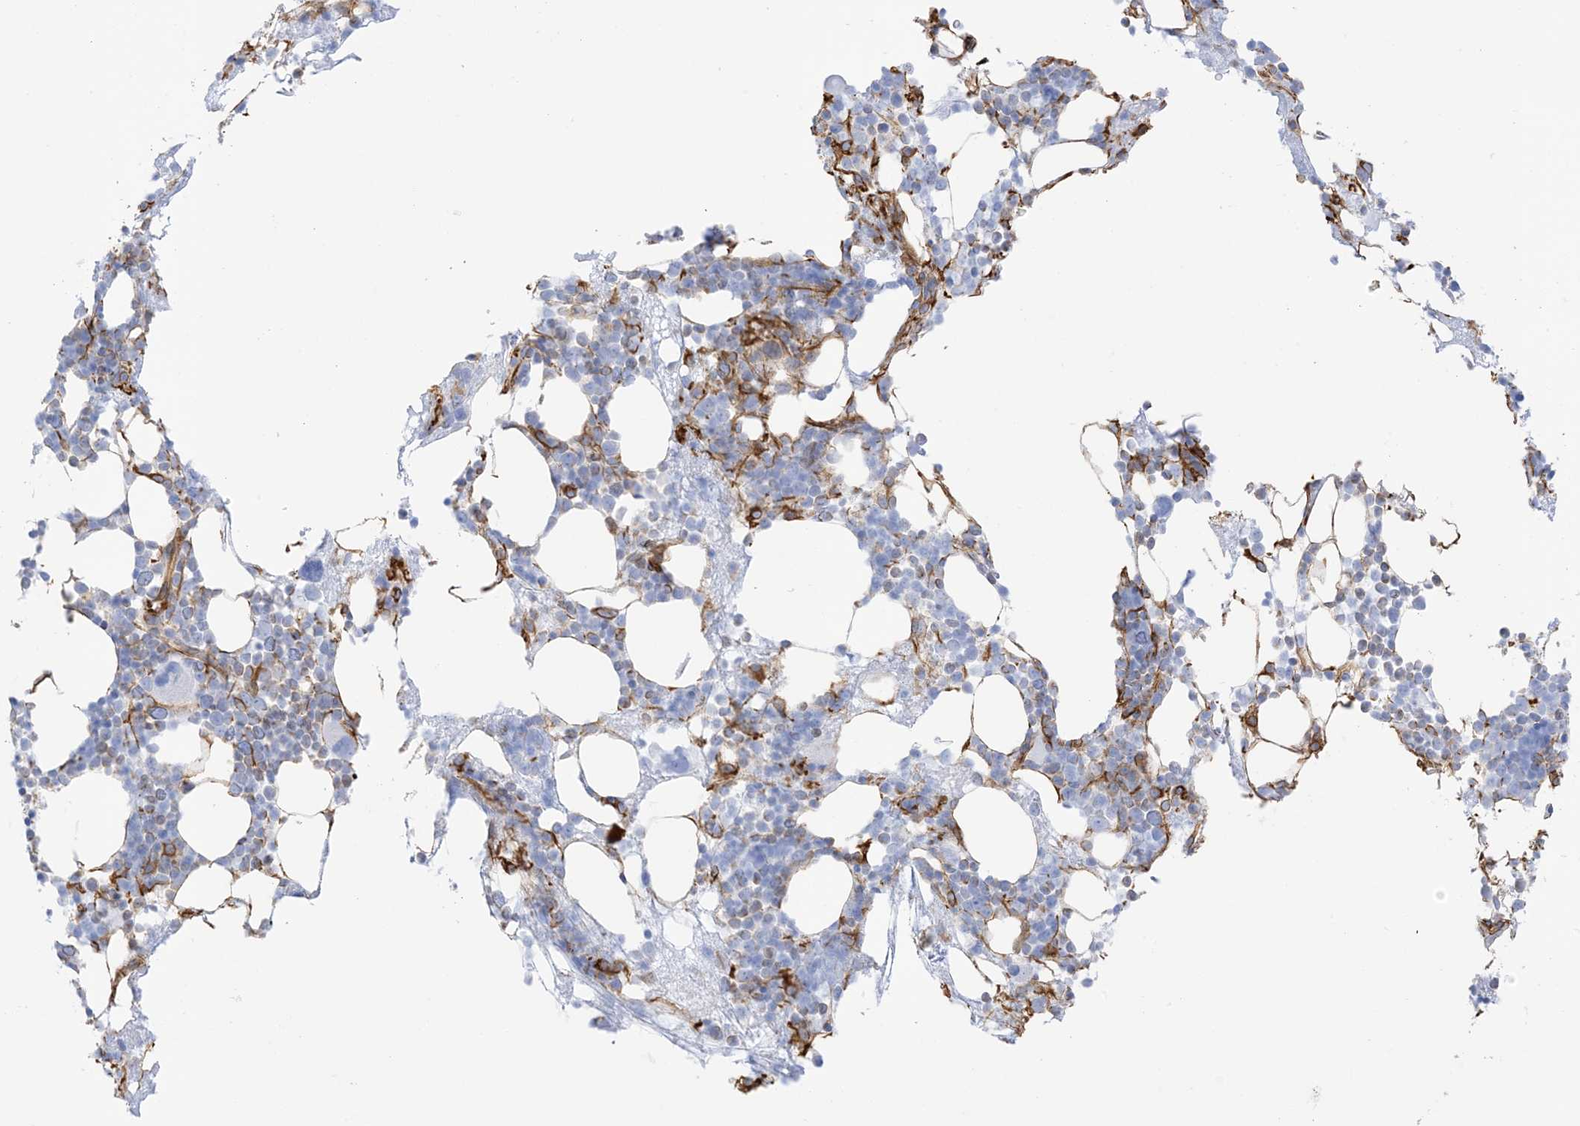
{"staining": {"intensity": "moderate", "quantity": "25%-75%", "location": "cytoplasmic/membranous"}, "tissue": "bone marrow", "cell_type": "Hematopoietic cells", "image_type": "normal", "snomed": [{"axis": "morphology", "description": "Normal tissue, NOS"}, {"axis": "topography", "description": "Bone marrow"}], "caption": "Immunohistochemistry micrograph of unremarkable bone marrow stained for a protein (brown), which exhibits medium levels of moderate cytoplasmic/membranous staining in about 25%-75% of hematopoietic cells.", "gene": "PID1", "patient": {"sex": "male", "age": 58}}